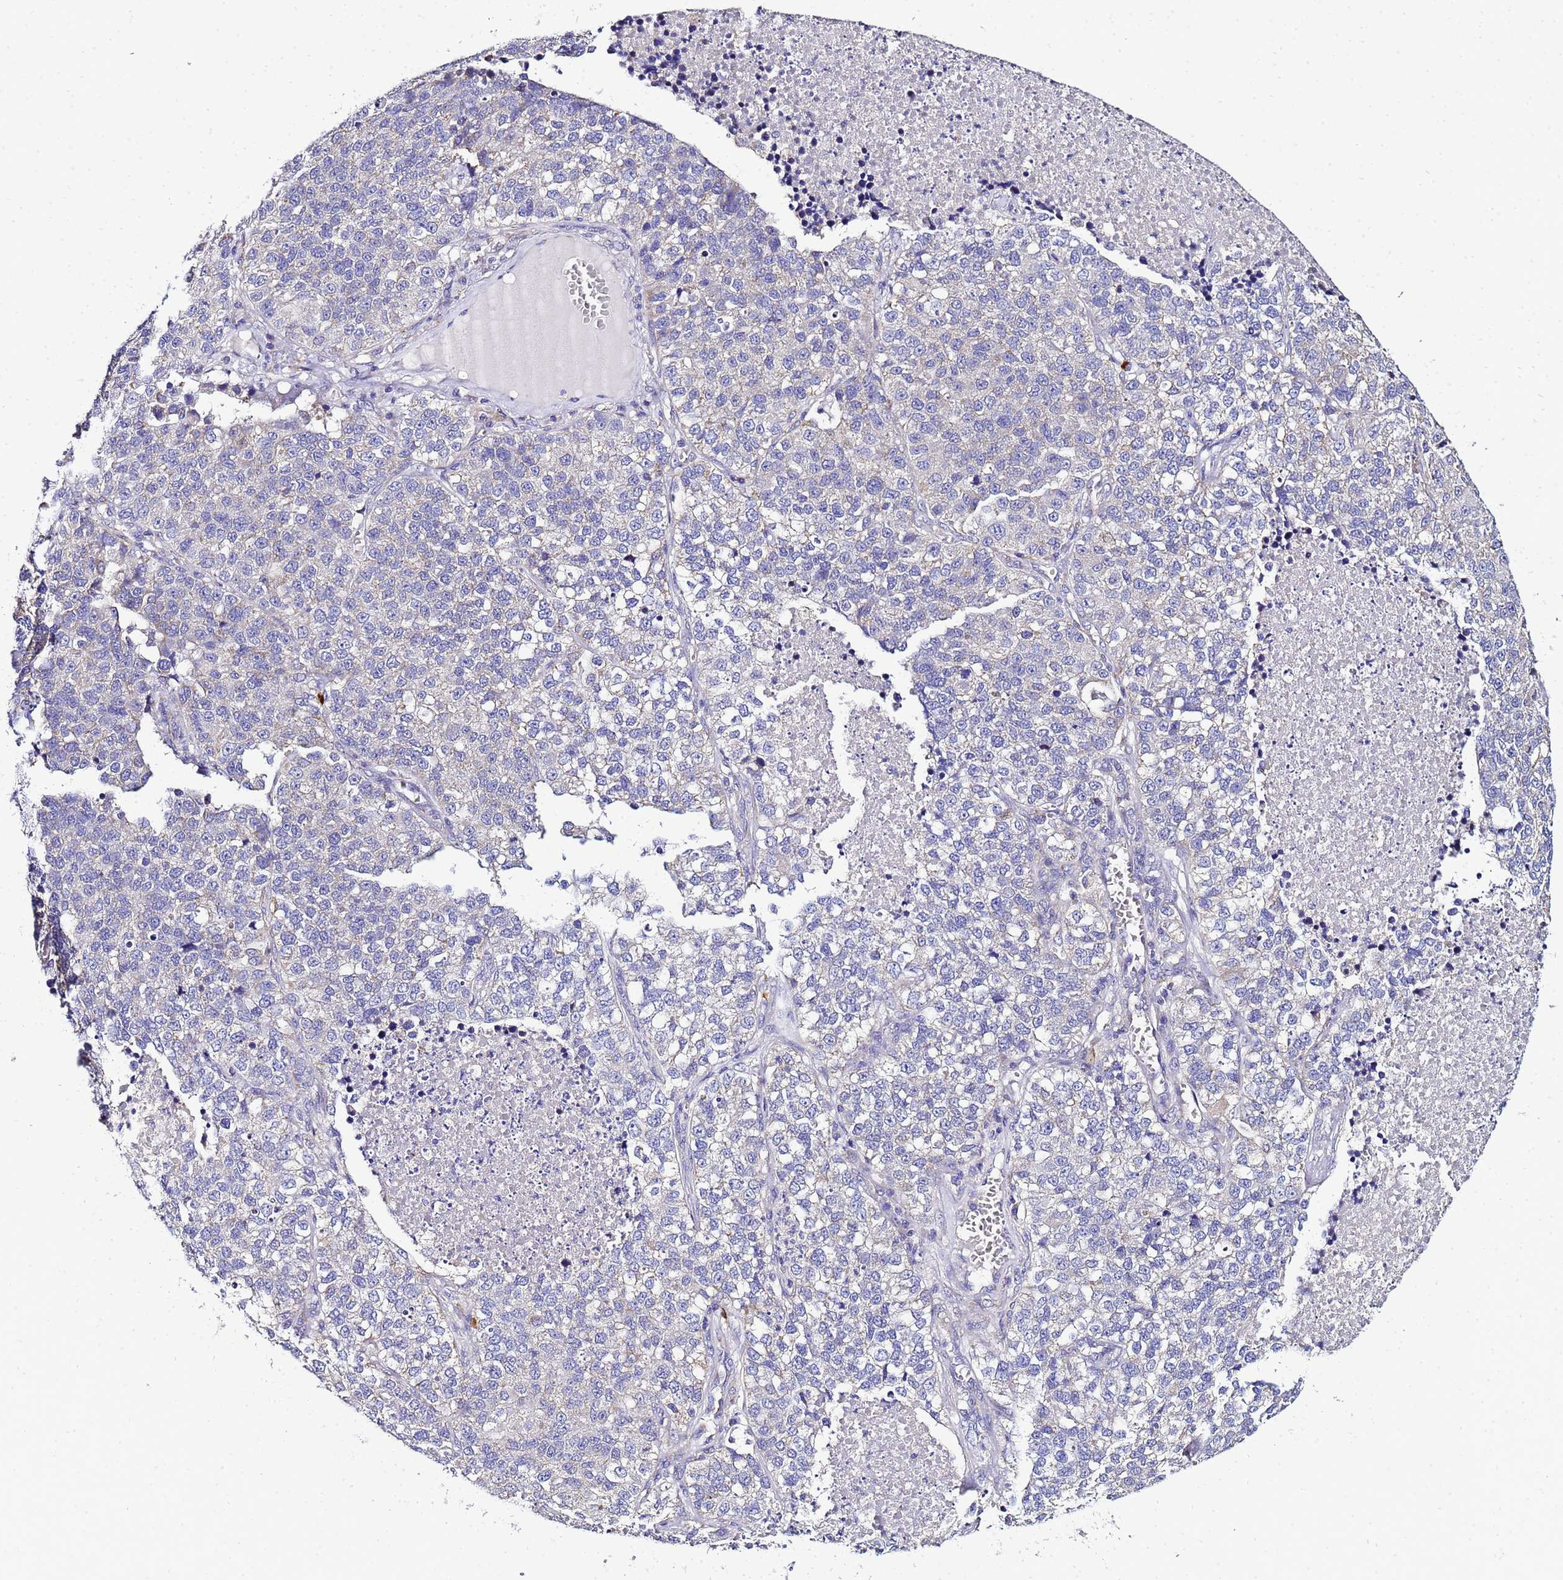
{"staining": {"intensity": "negative", "quantity": "none", "location": "none"}, "tissue": "lung cancer", "cell_type": "Tumor cells", "image_type": "cancer", "snomed": [{"axis": "morphology", "description": "Adenocarcinoma, NOS"}, {"axis": "topography", "description": "Lung"}], "caption": "Lung adenocarcinoma was stained to show a protein in brown. There is no significant expression in tumor cells.", "gene": "HIGD2A", "patient": {"sex": "male", "age": 49}}